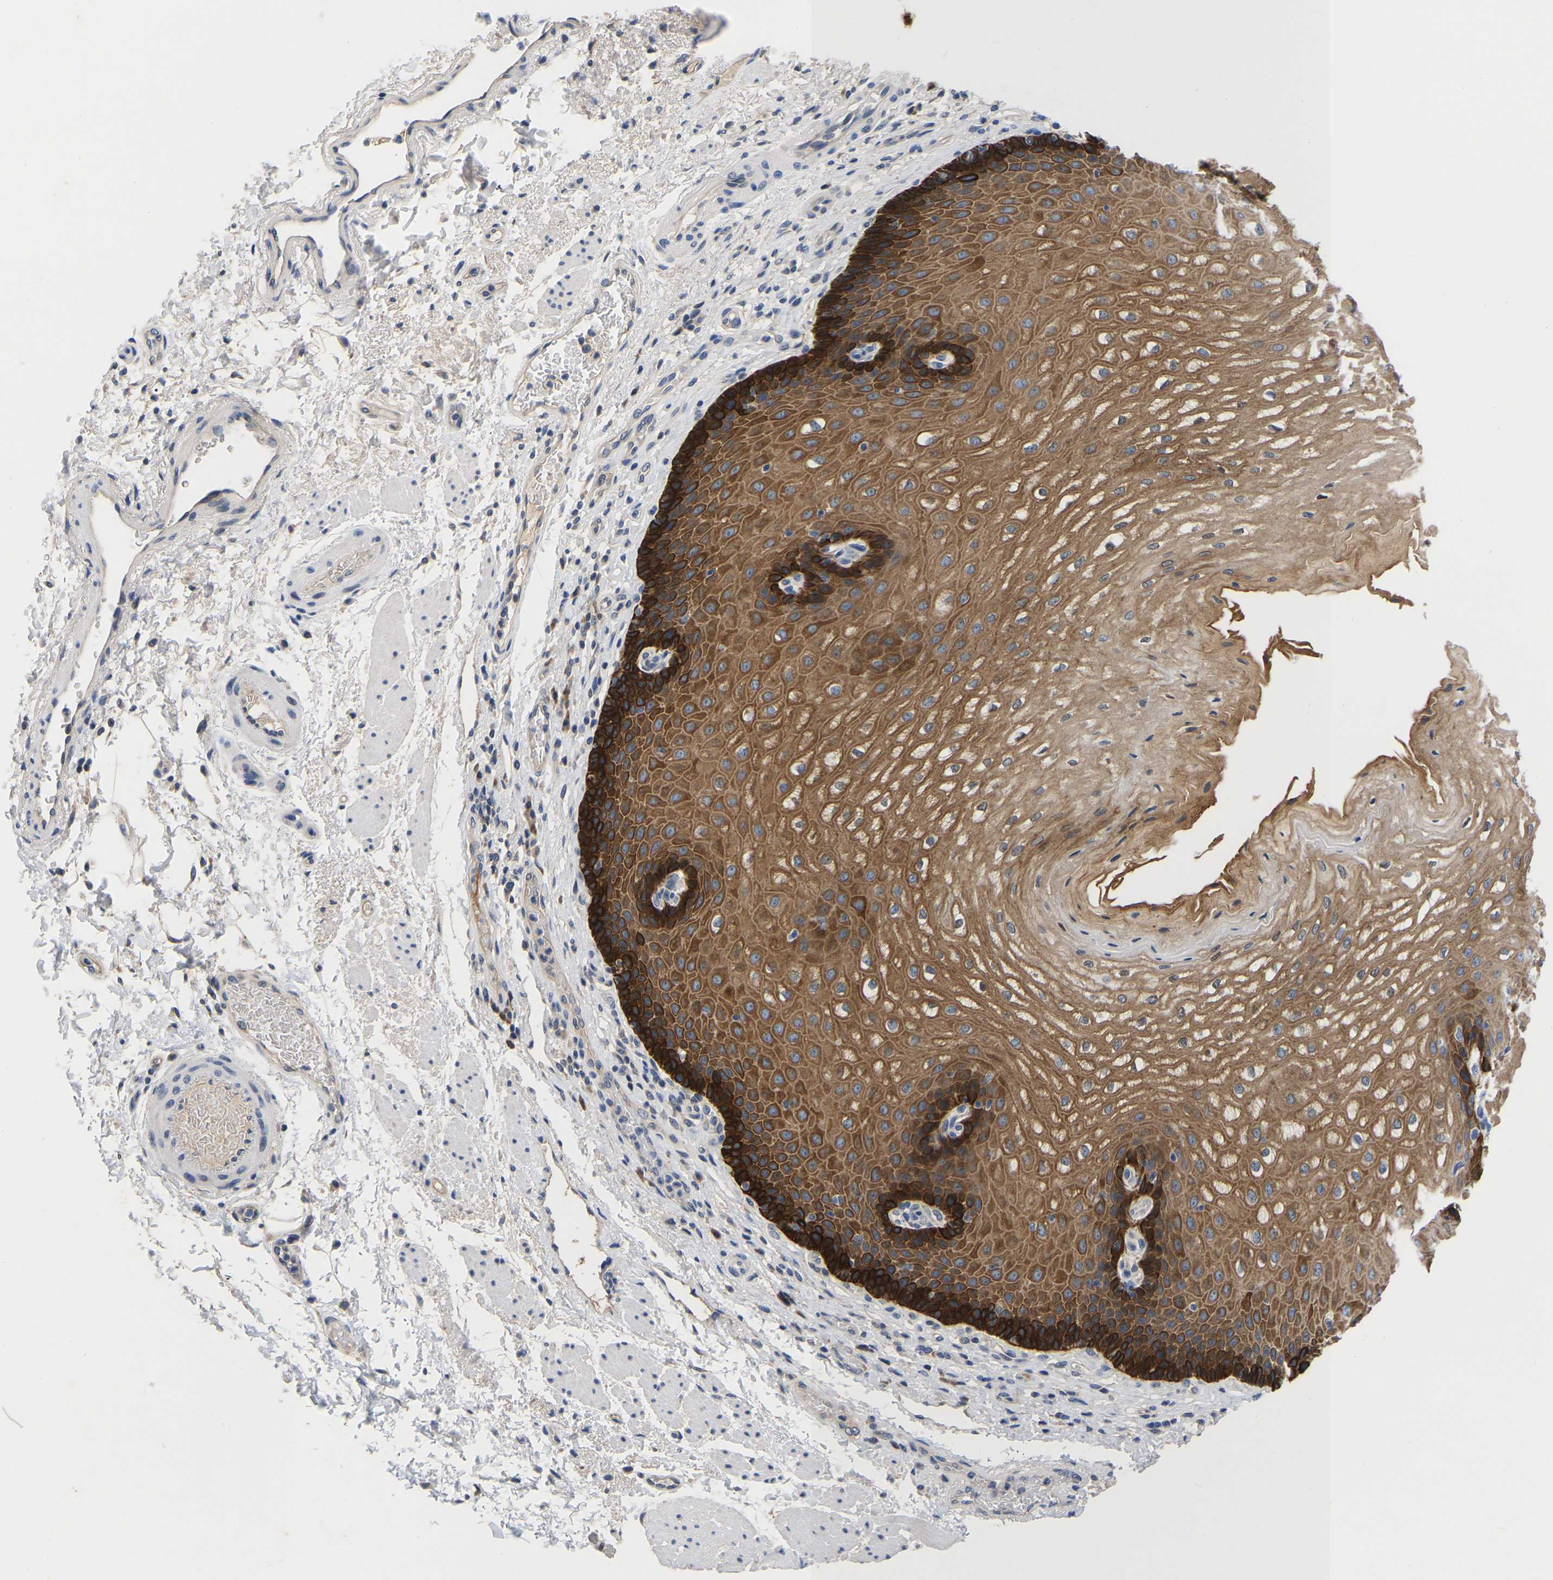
{"staining": {"intensity": "strong", "quantity": ">75%", "location": "cytoplasmic/membranous"}, "tissue": "esophagus", "cell_type": "Squamous epithelial cells", "image_type": "normal", "snomed": [{"axis": "morphology", "description": "Normal tissue, NOS"}, {"axis": "topography", "description": "Esophagus"}], "caption": "An immunohistochemistry image of benign tissue is shown. Protein staining in brown labels strong cytoplasmic/membranous positivity in esophagus within squamous epithelial cells. The staining was performed using DAB to visualize the protein expression in brown, while the nuclei were stained in blue with hematoxylin (Magnification: 20x).", "gene": "ABCA10", "patient": {"sex": "male", "age": 54}}